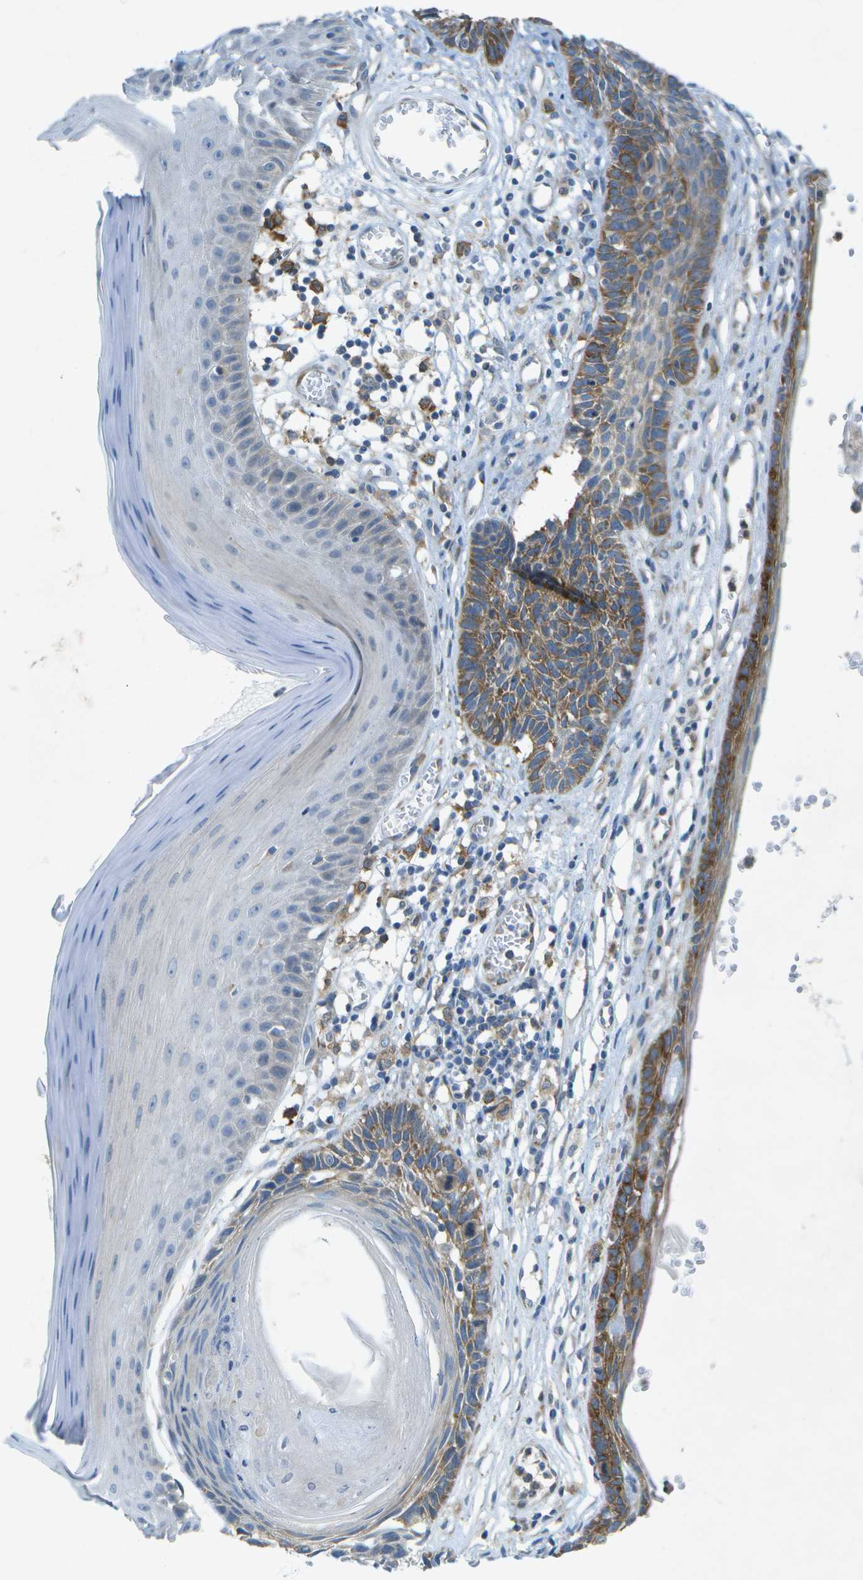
{"staining": {"intensity": "moderate", "quantity": ">75%", "location": "cytoplasmic/membranous"}, "tissue": "skin cancer", "cell_type": "Tumor cells", "image_type": "cancer", "snomed": [{"axis": "morphology", "description": "Basal cell carcinoma"}, {"axis": "topography", "description": "Skin"}], "caption": "Immunohistochemistry (IHC) of human basal cell carcinoma (skin) reveals medium levels of moderate cytoplasmic/membranous staining in approximately >75% of tumor cells.", "gene": "WNK2", "patient": {"sex": "male", "age": 67}}